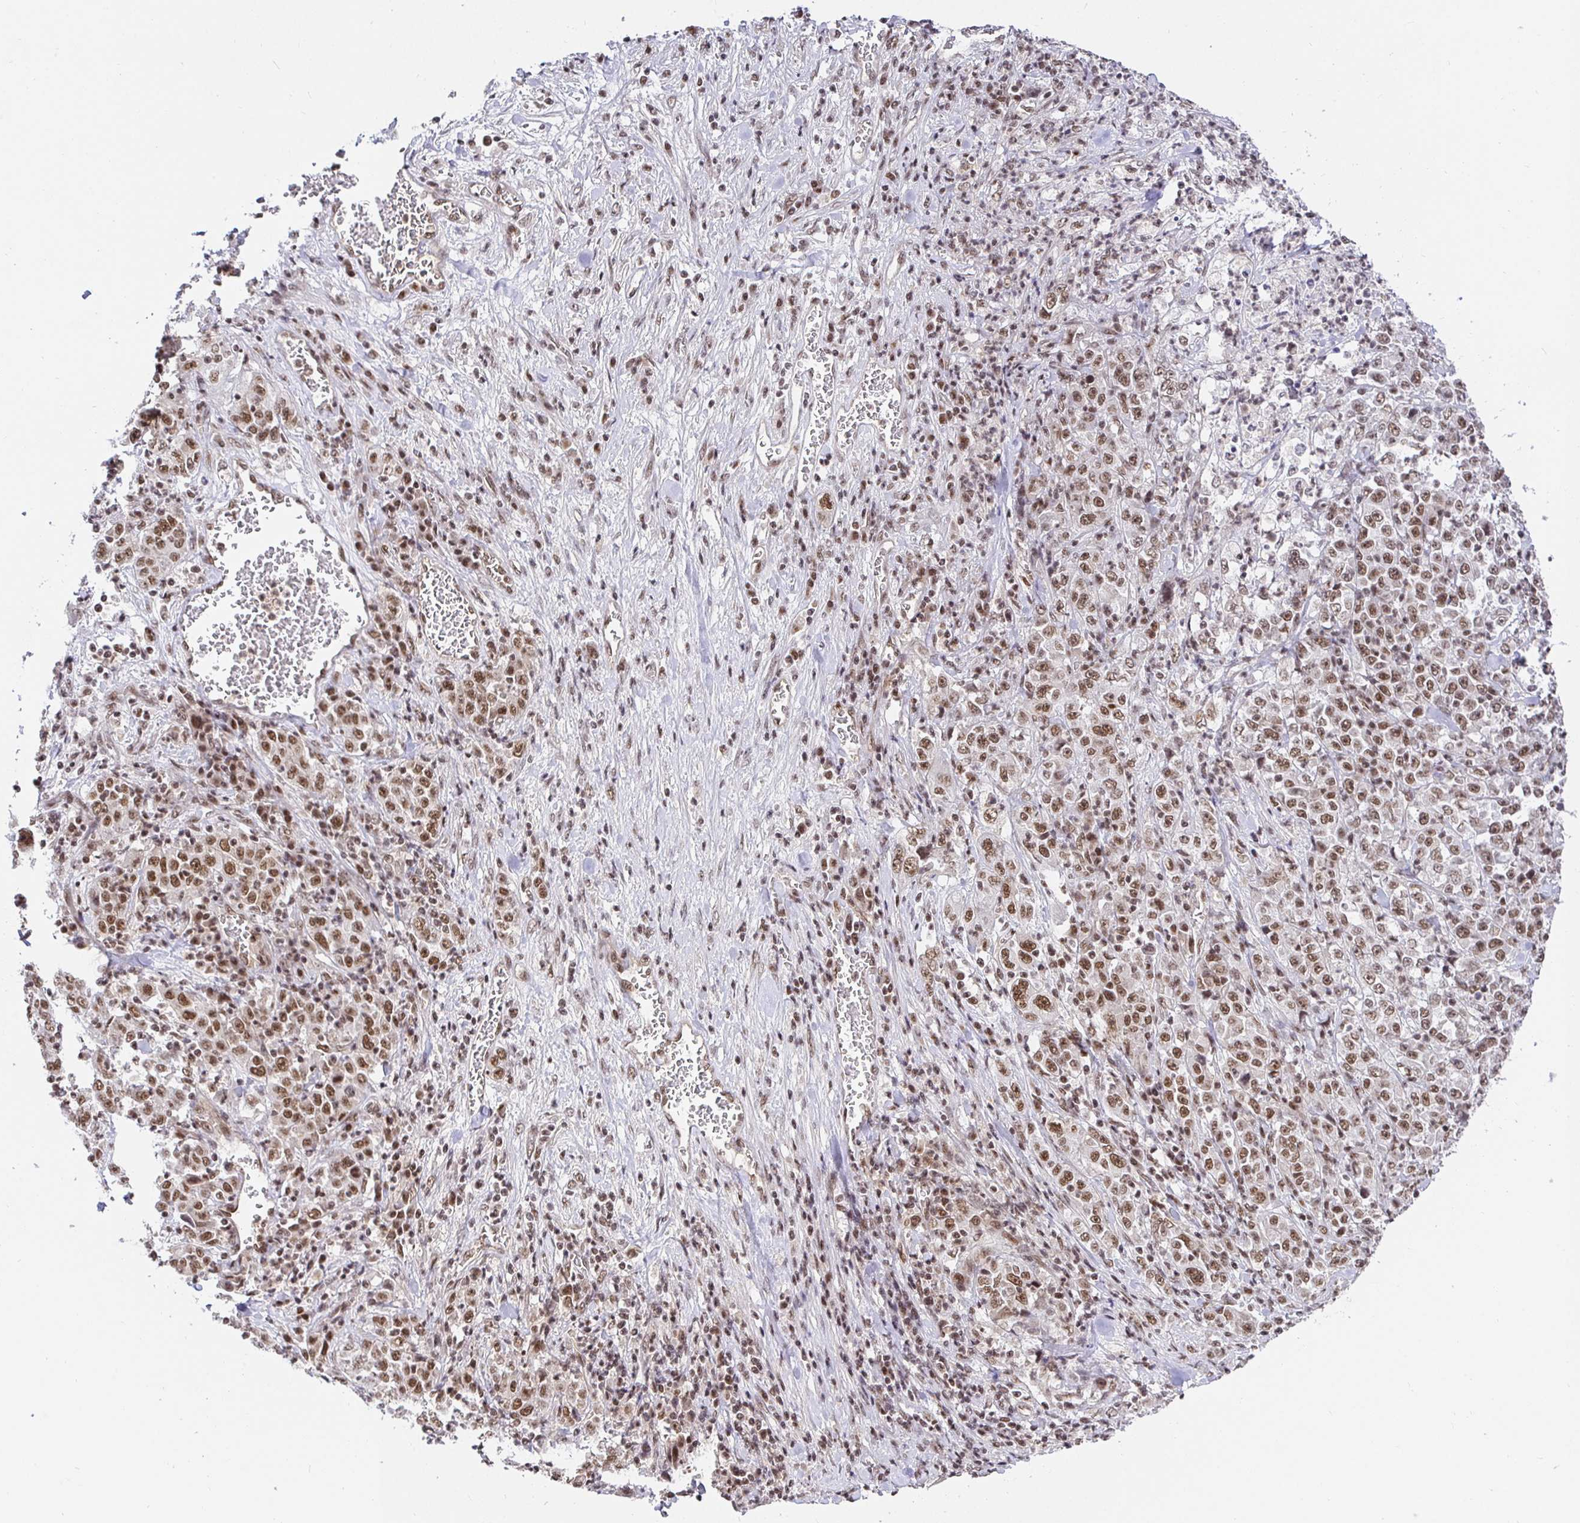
{"staining": {"intensity": "moderate", "quantity": ">75%", "location": "nuclear"}, "tissue": "stomach cancer", "cell_type": "Tumor cells", "image_type": "cancer", "snomed": [{"axis": "morphology", "description": "Normal tissue, NOS"}, {"axis": "morphology", "description": "Adenocarcinoma, NOS"}, {"axis": "topography", "description": "Stomach, upper"}, {"axis": "topography", "description": "Stomach"}], "caption": "IHC (DAB) staining of stomach cancer (adenocarcinoma) reveals moderate nuclear protein positivity in approximately >75% of tumor cells.", "gene": "USF1", "patient": {"sex": "male", "age": 59}}